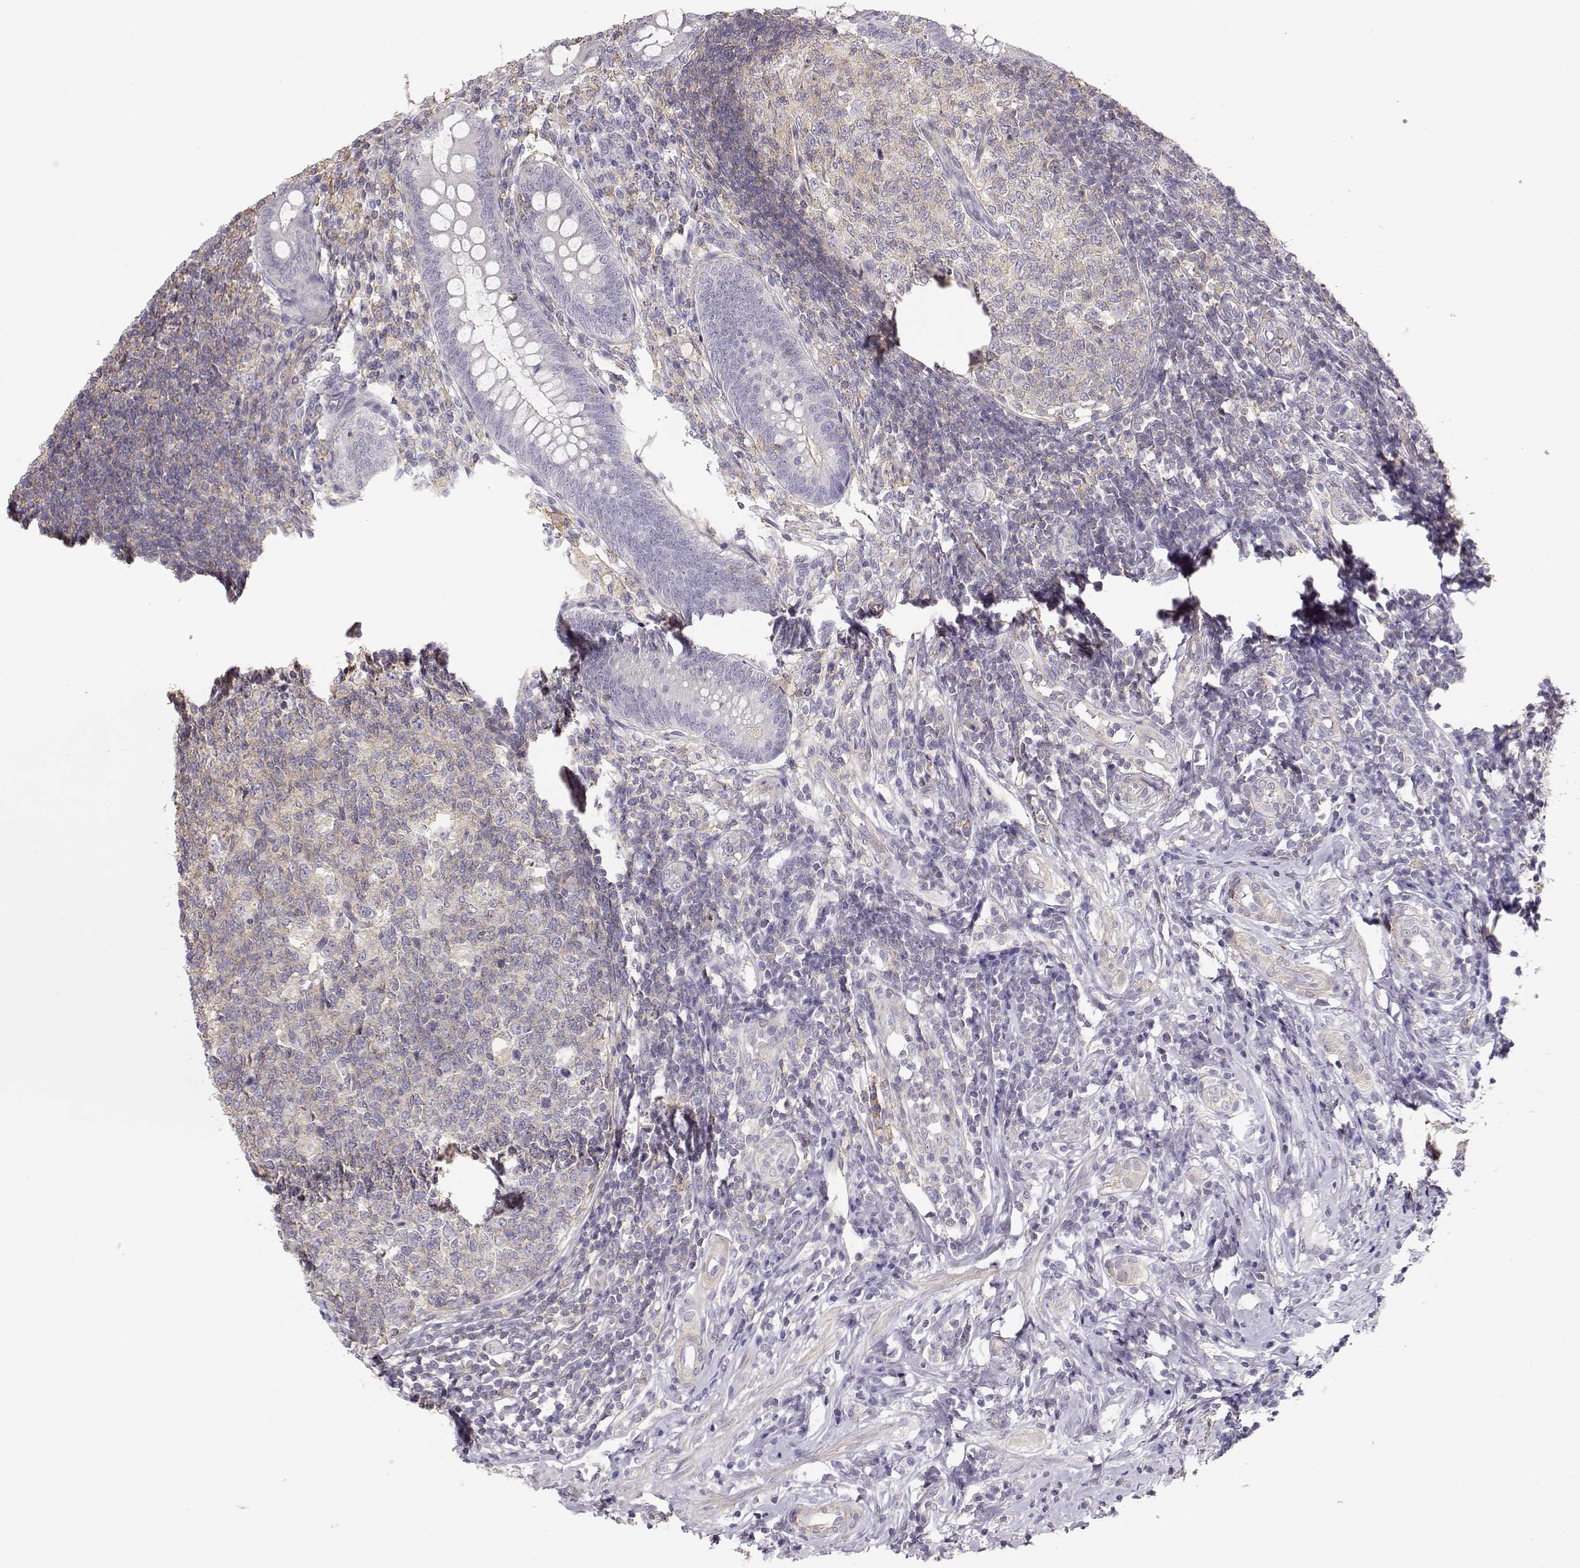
{"staining": {"intensity": "negative", "quantity": "none", "location": "none"}, "tissue": "appendix", "cell_type": "Glandular cells", "image_type": "normal", "snomed": [{"axis": "morphology", "description": "Normal tissue, NOS"}, {"axis": "morphology", "description": "Inflammation, NOS"}, {"axis": "topography", "description": "Appendix"}], "caption": "This is an immunohistochemistry (IHC) histopathology image of normal appendix. There is no positivity in glandular cells.", "gene": "DAPL1", "patient": {"sex": "male", "age": 16}}